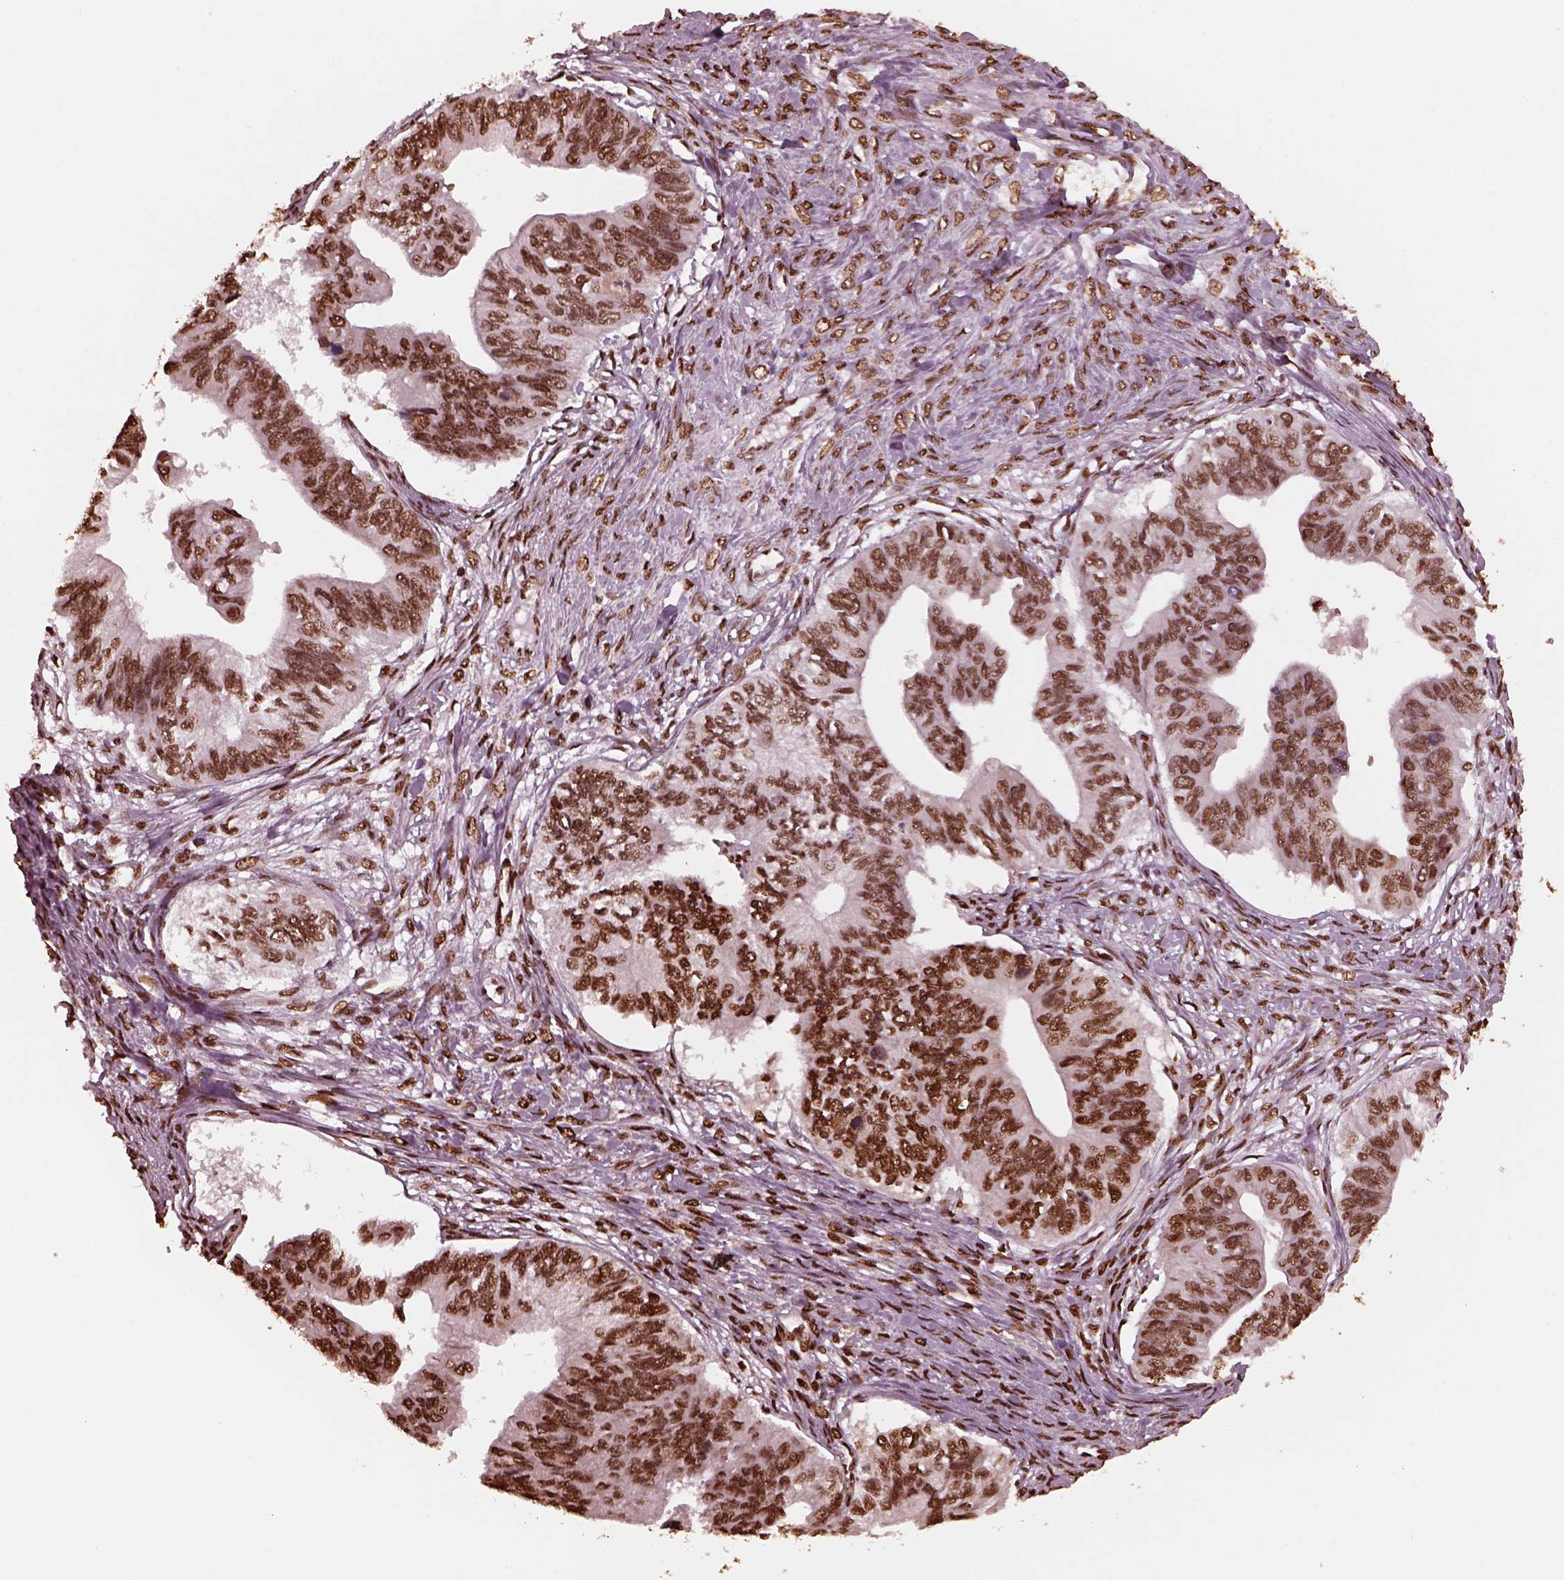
{"staining": {"intensity": "strong", "quantity": ">75%", "location": "nuclear"}, "tissue": "ovarian cancer", "cell_type": "Tumor cells", "image_type": "cancer", "snomed": [{"axis": "morphology", "description": "Cystadenocarcinoma, mucinous, NOS"}, {"axis": "topography", "description": "Ovary"}], "caption": "Protein expression analysis of ovarian cancer (mucinous cystadenocarcinoma) exhibits strong nuclear staining in about >75% of tumor cells. Using DAB (brown) and hematoxylin (blue) stains, captured at high magnification using brightfield microscopy.", "gene": "NSD1", "patient": {"sex": "female", "age": 76}}